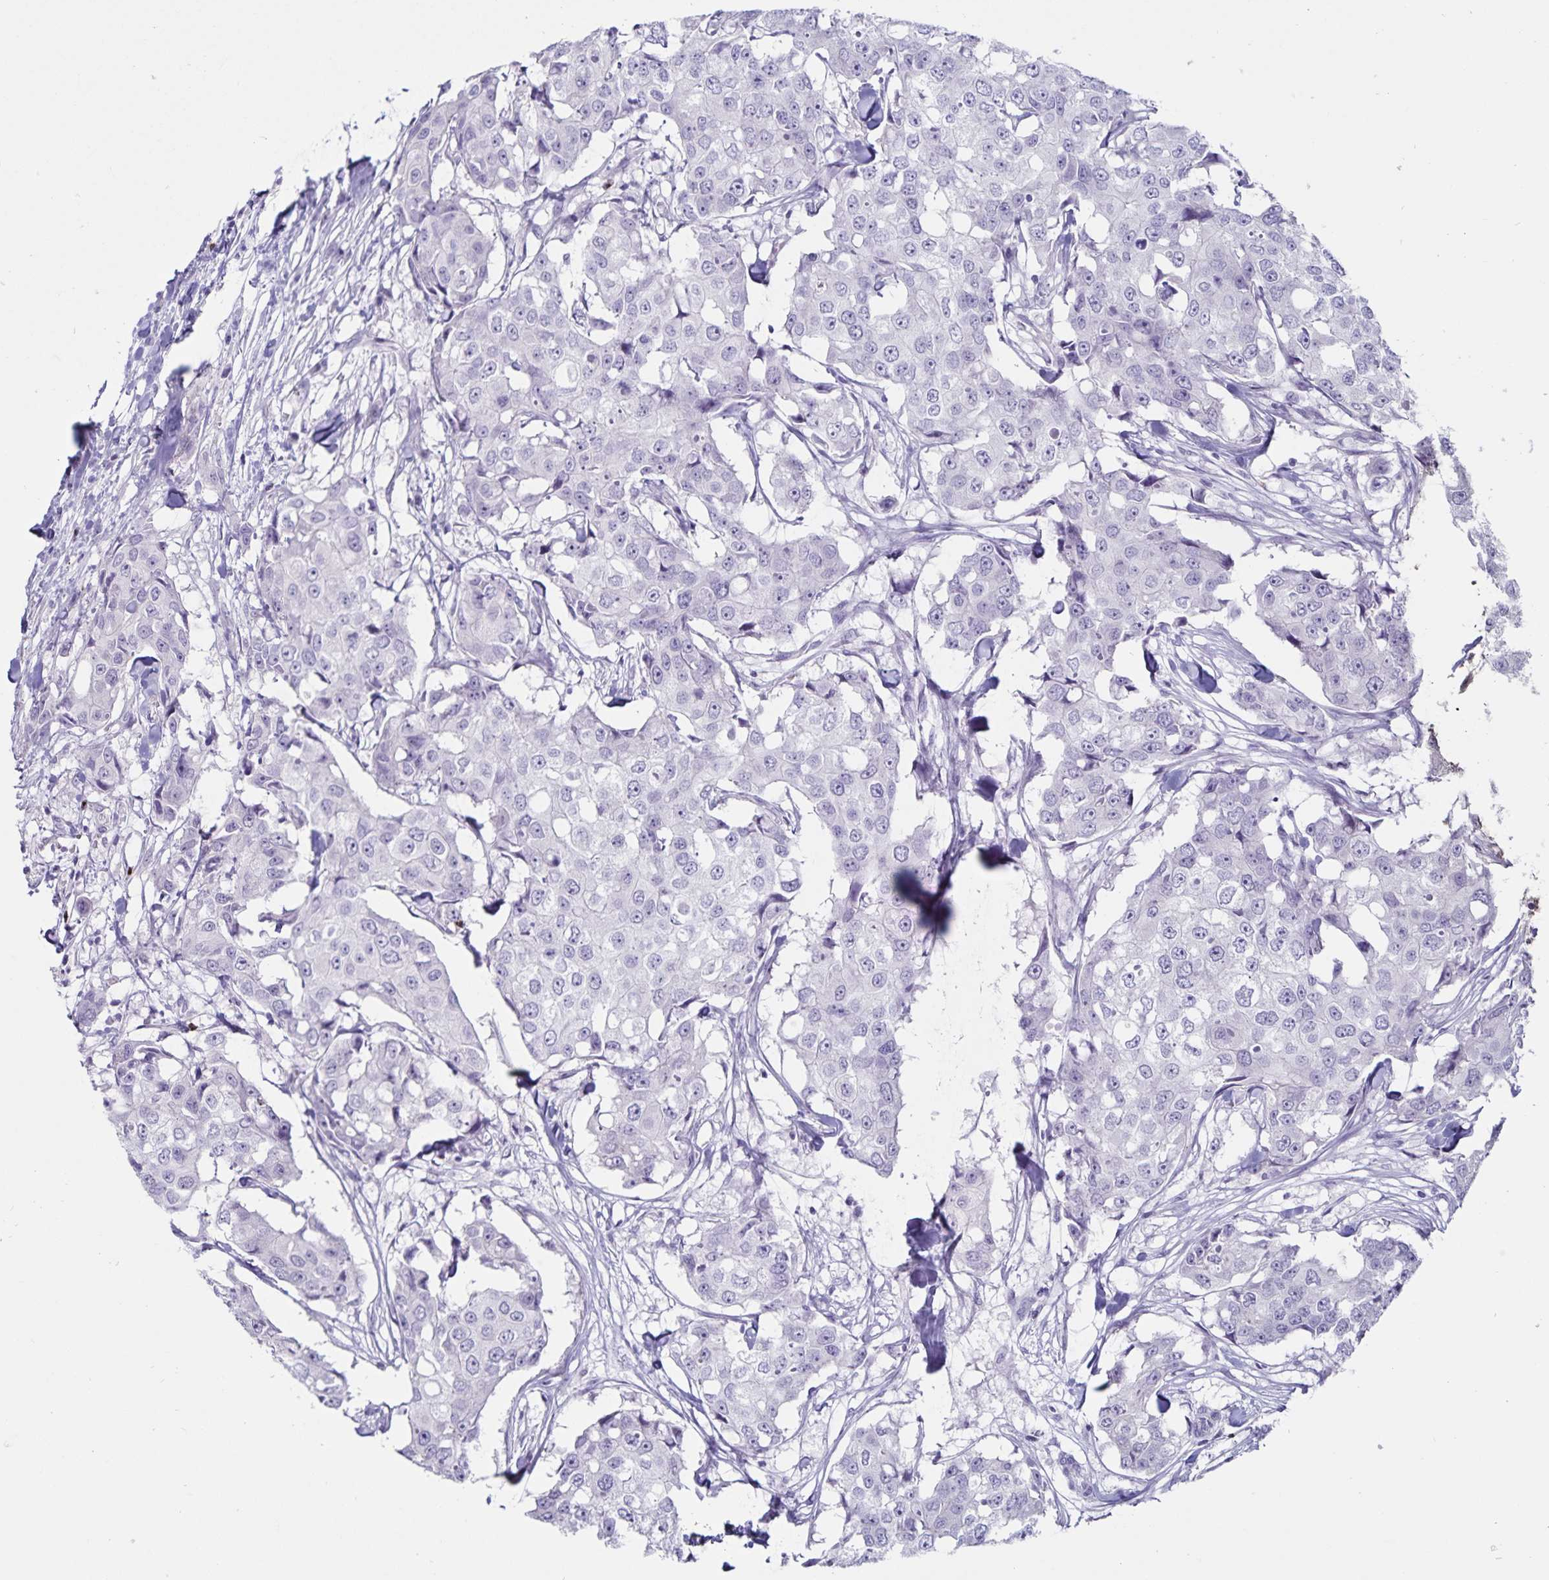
{"staining": {"intensity": "negative", "quantity": "none", "location": "none"}, "tissue": "breast cancer", "cell_type": "Tumor cells", "image_type": "cancer", "snomed": [{"axis": "morphology", "description": "Duct carcinoma"}, {"axis": "topography", "description": "Breast"}], "caption": "Immunohistochemistry (IHC) photomicrograph of neoplastic tissue: breast cancer (infiltrating ductal carcinoma) stained with DAB (3,3'-diaminobenzidine) shows no significant protein staining in tumor cells.", "gene": "GNLY", "patient": {"sex": "female", "age": 27}}